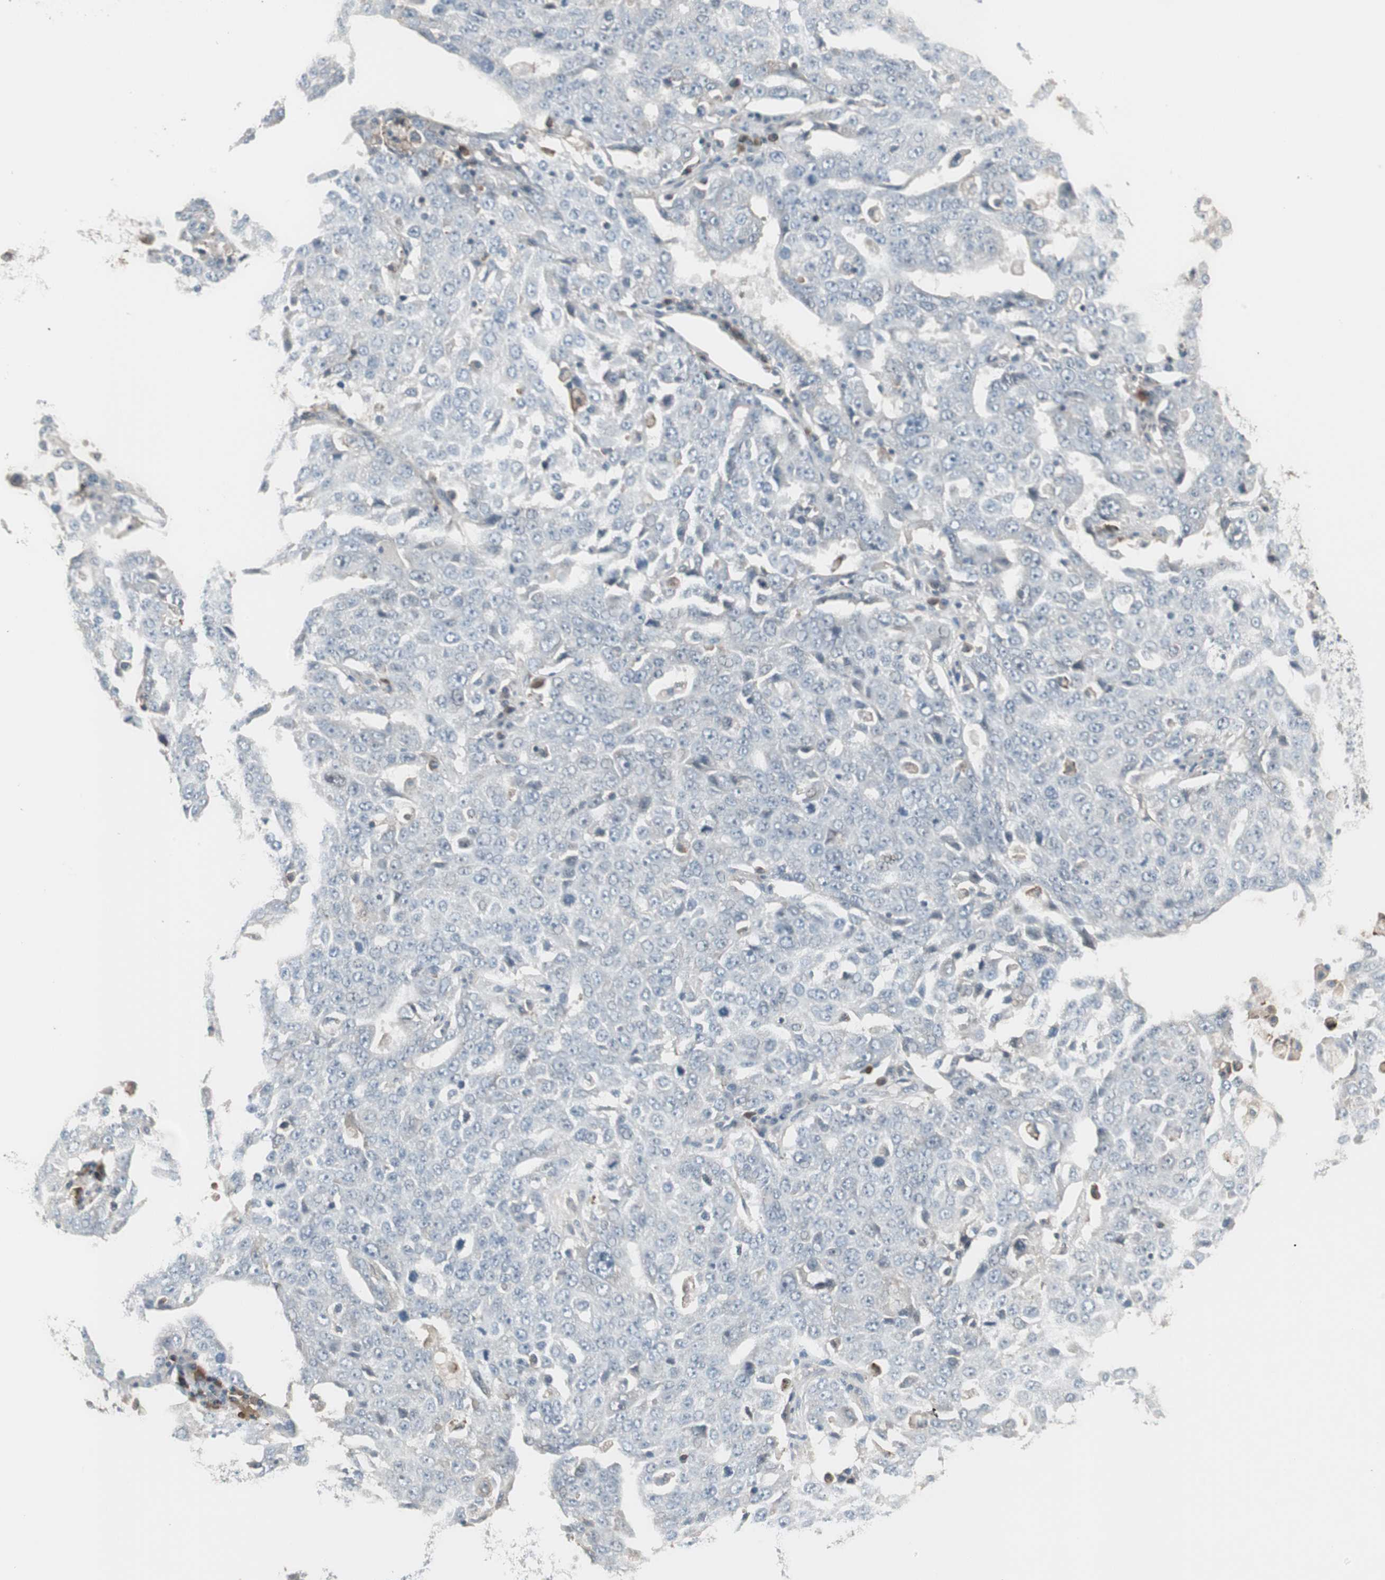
{"staining": {"intensity": "negative", "quantity": "none", "location": "none"}, "tissue": "ovarian cancer", "cell_type": "Tumor cells", "image_type": "cancer", "snomed": [{"axis": "morphology", "description": "Carcinoma, endometroid"}, {"axis": "topography", "description": "Ovary"}], "caption": "Ovarian endometroid carcinoma stained for a protein using immunohistochemistry (IHC) exhibits no expression tumor cells.", "gene": "ZSCAN32", "patient": {"sex": "female", "age": 62}}